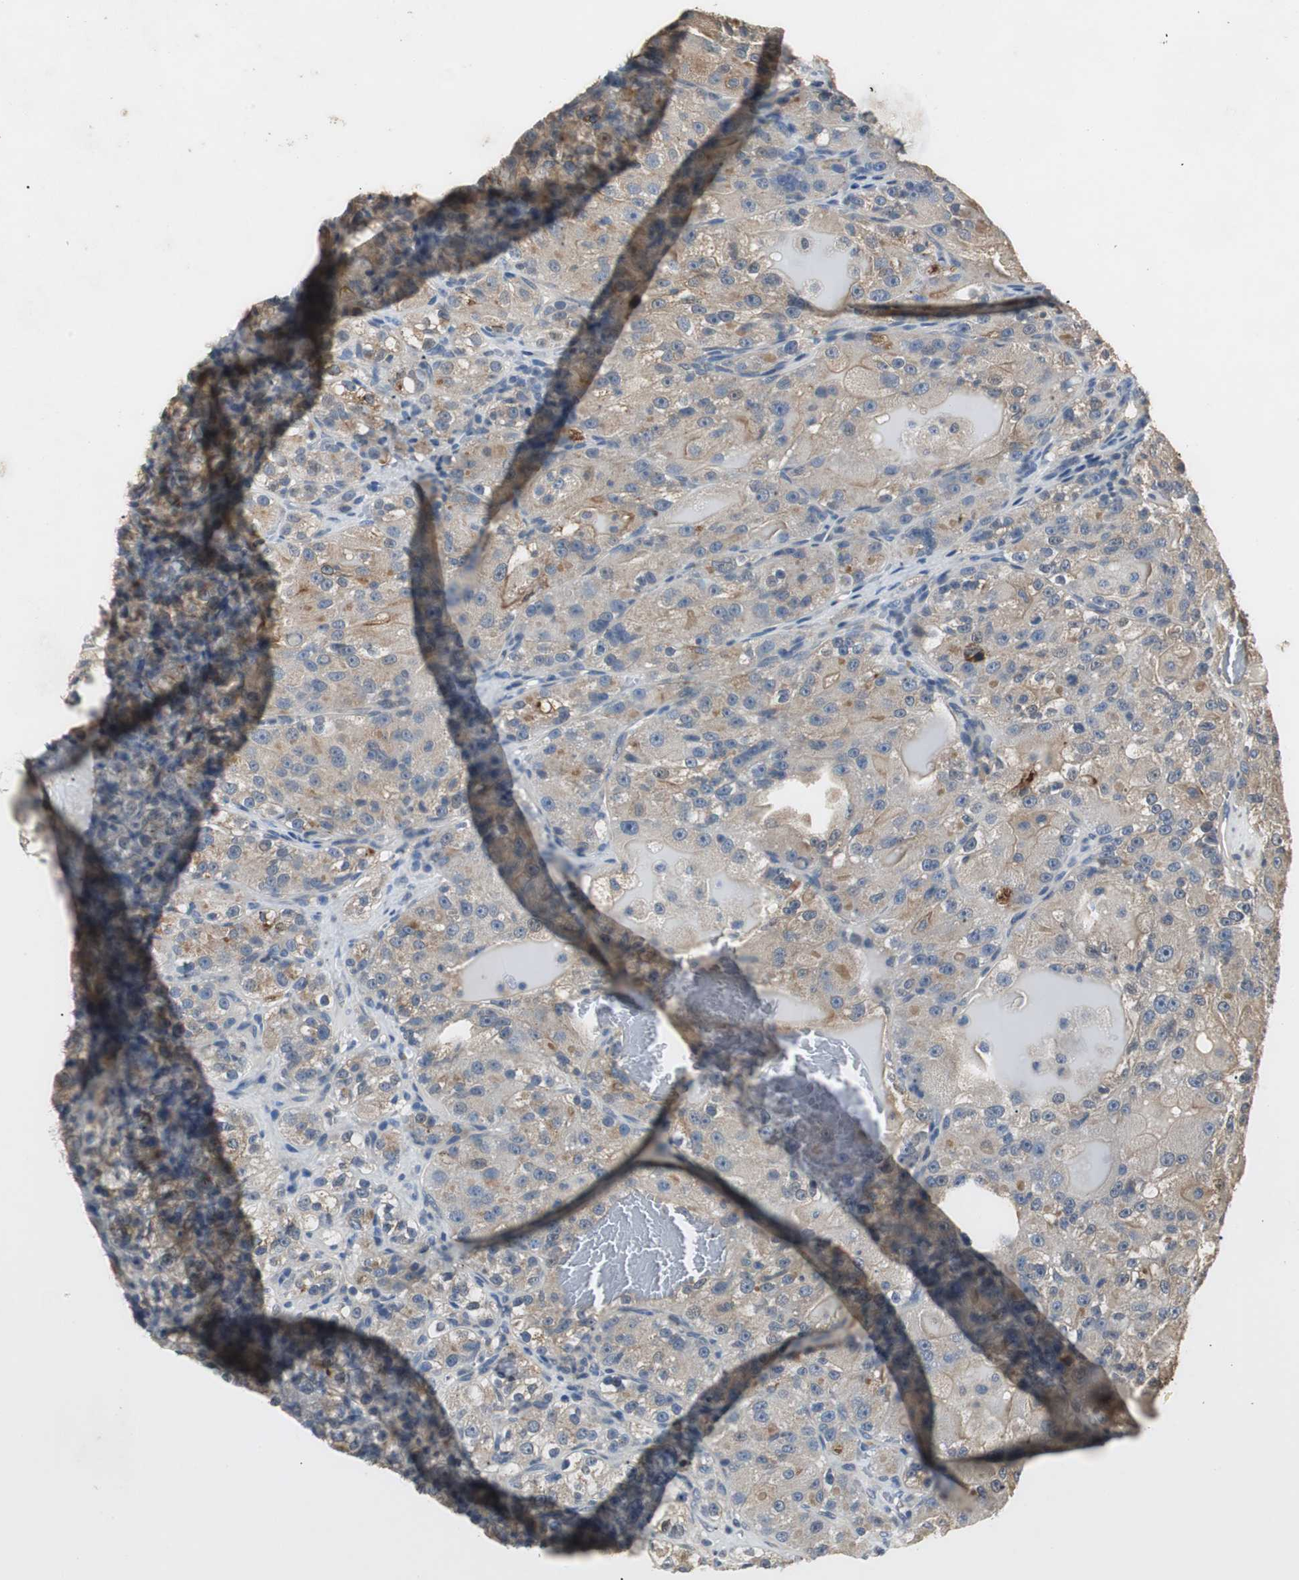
{"staining": {"intensity": "moderate", "quantity": ">75%", "location": "cytoplasmic/membranous"}, "tissue": "renal cancer", "cell_type": "Tumor cells", "image_type": "cancer", "snomed": [{"axis": "morphology", "description": "Normal tissue, NOS"}, {"axis": "morphology", "description": "Adenocarcinoma, NOS"}, {"axis": "topography", "description": "Kidney"}], "caption": "A brown stain shows moderate cytoplasmic/membranous staining of a protein in human adenocarcinoma (renal) tumor cells. (Brightfield microscopy of DAB IHC at high magnification).", "gene": "PTPRN2", "patient": {"sex": "male", "age": 61}}